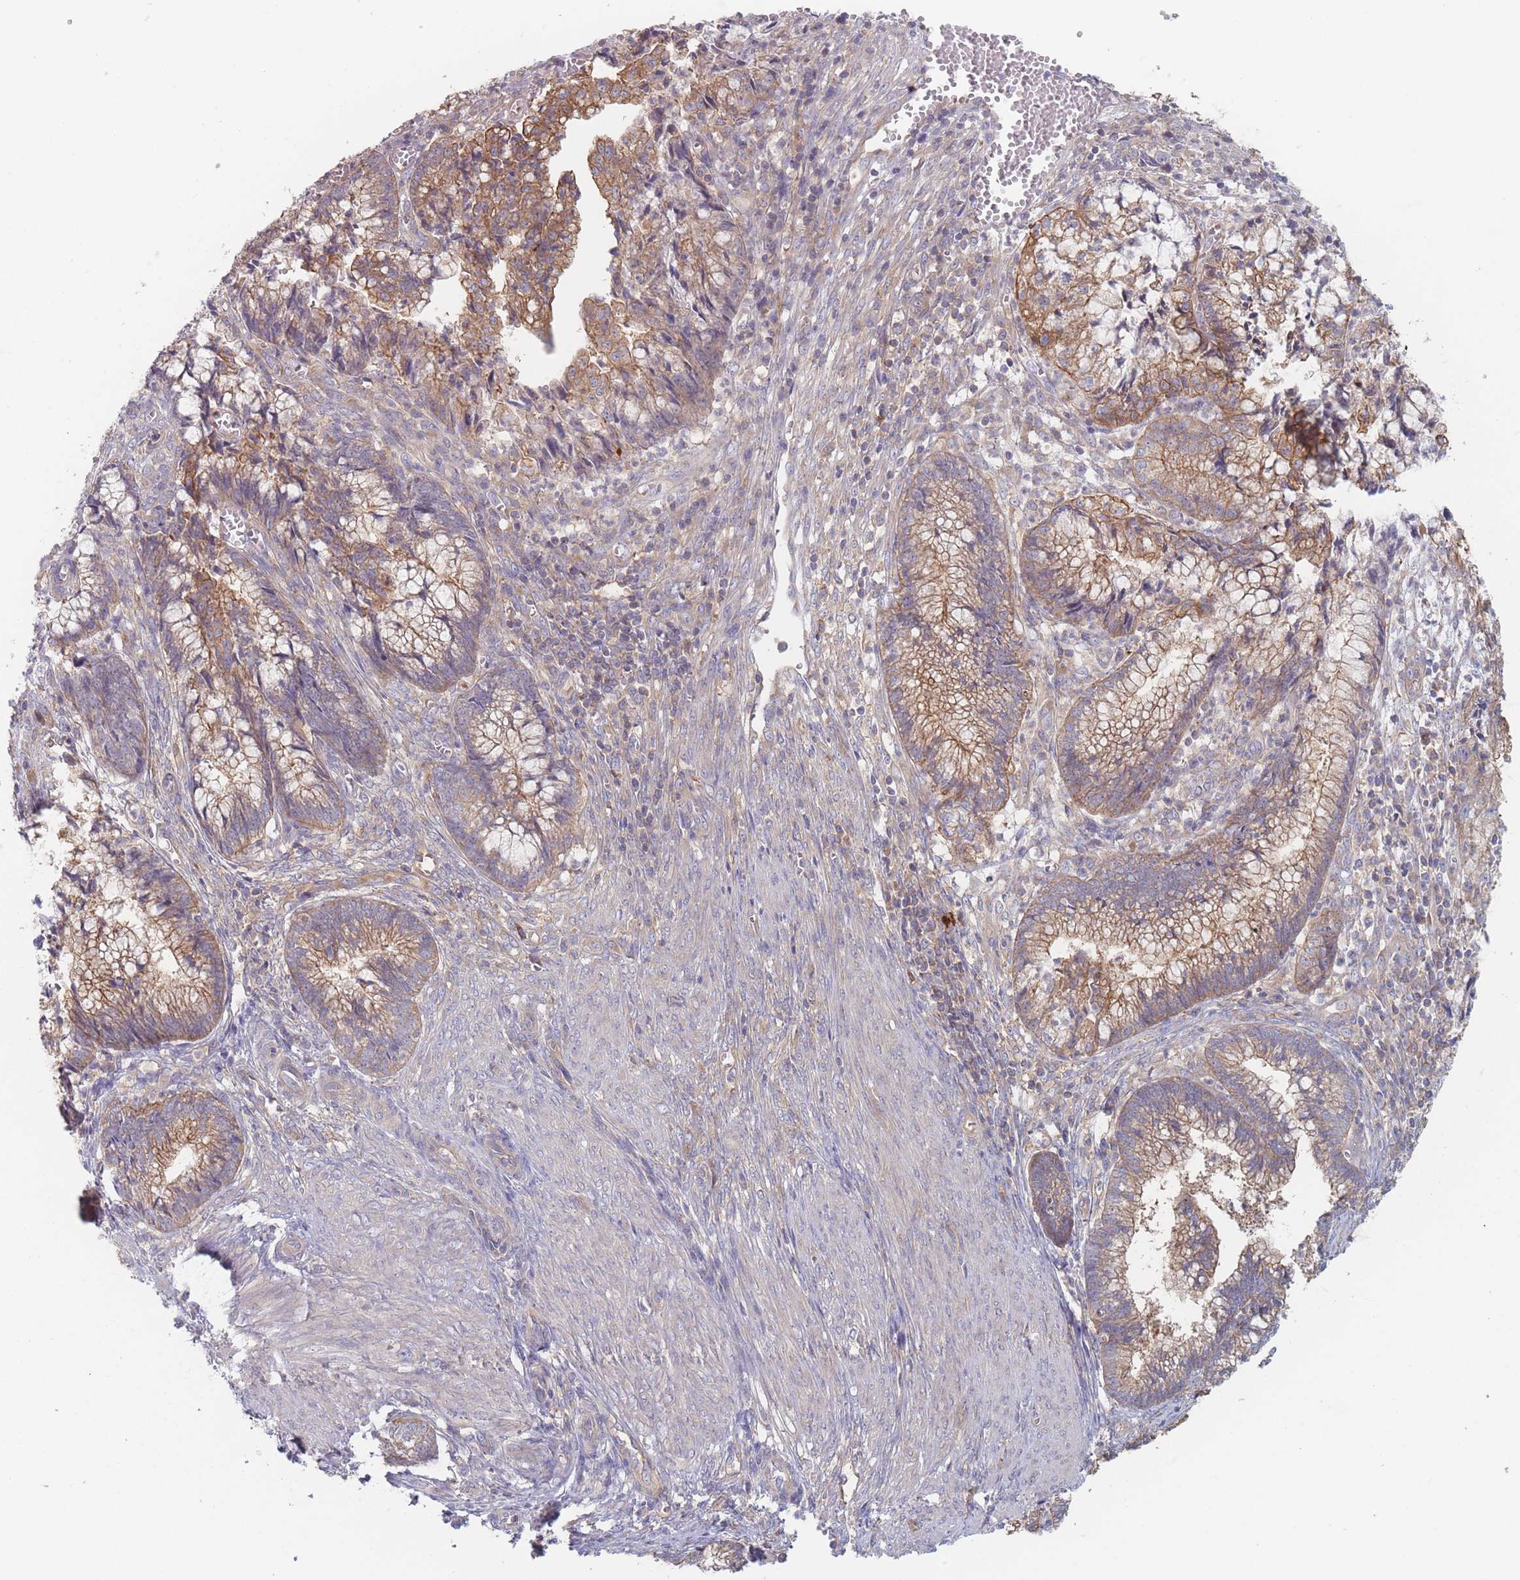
{"staining": {"intensity": "moderate", "quantity": ">75%", "location": "cytoplasmic/membranous"}, "tissue": "cervical cancer", "cell_type": "Tumor cells", "image_type": "cancer", "snomed": [{"axis": "morphology", "description": "Adenocarcinoma, NOS"}, {"axis": "topography", "description": "Cervix"}], "caption": "Tumor cells show medium levels of moderate cytoplasmic/membranous expression in about >75% of cells in cervical adenocarcinoma.", "gene": "EFCC1", "patient": {"sex": "female", "age": 44}}